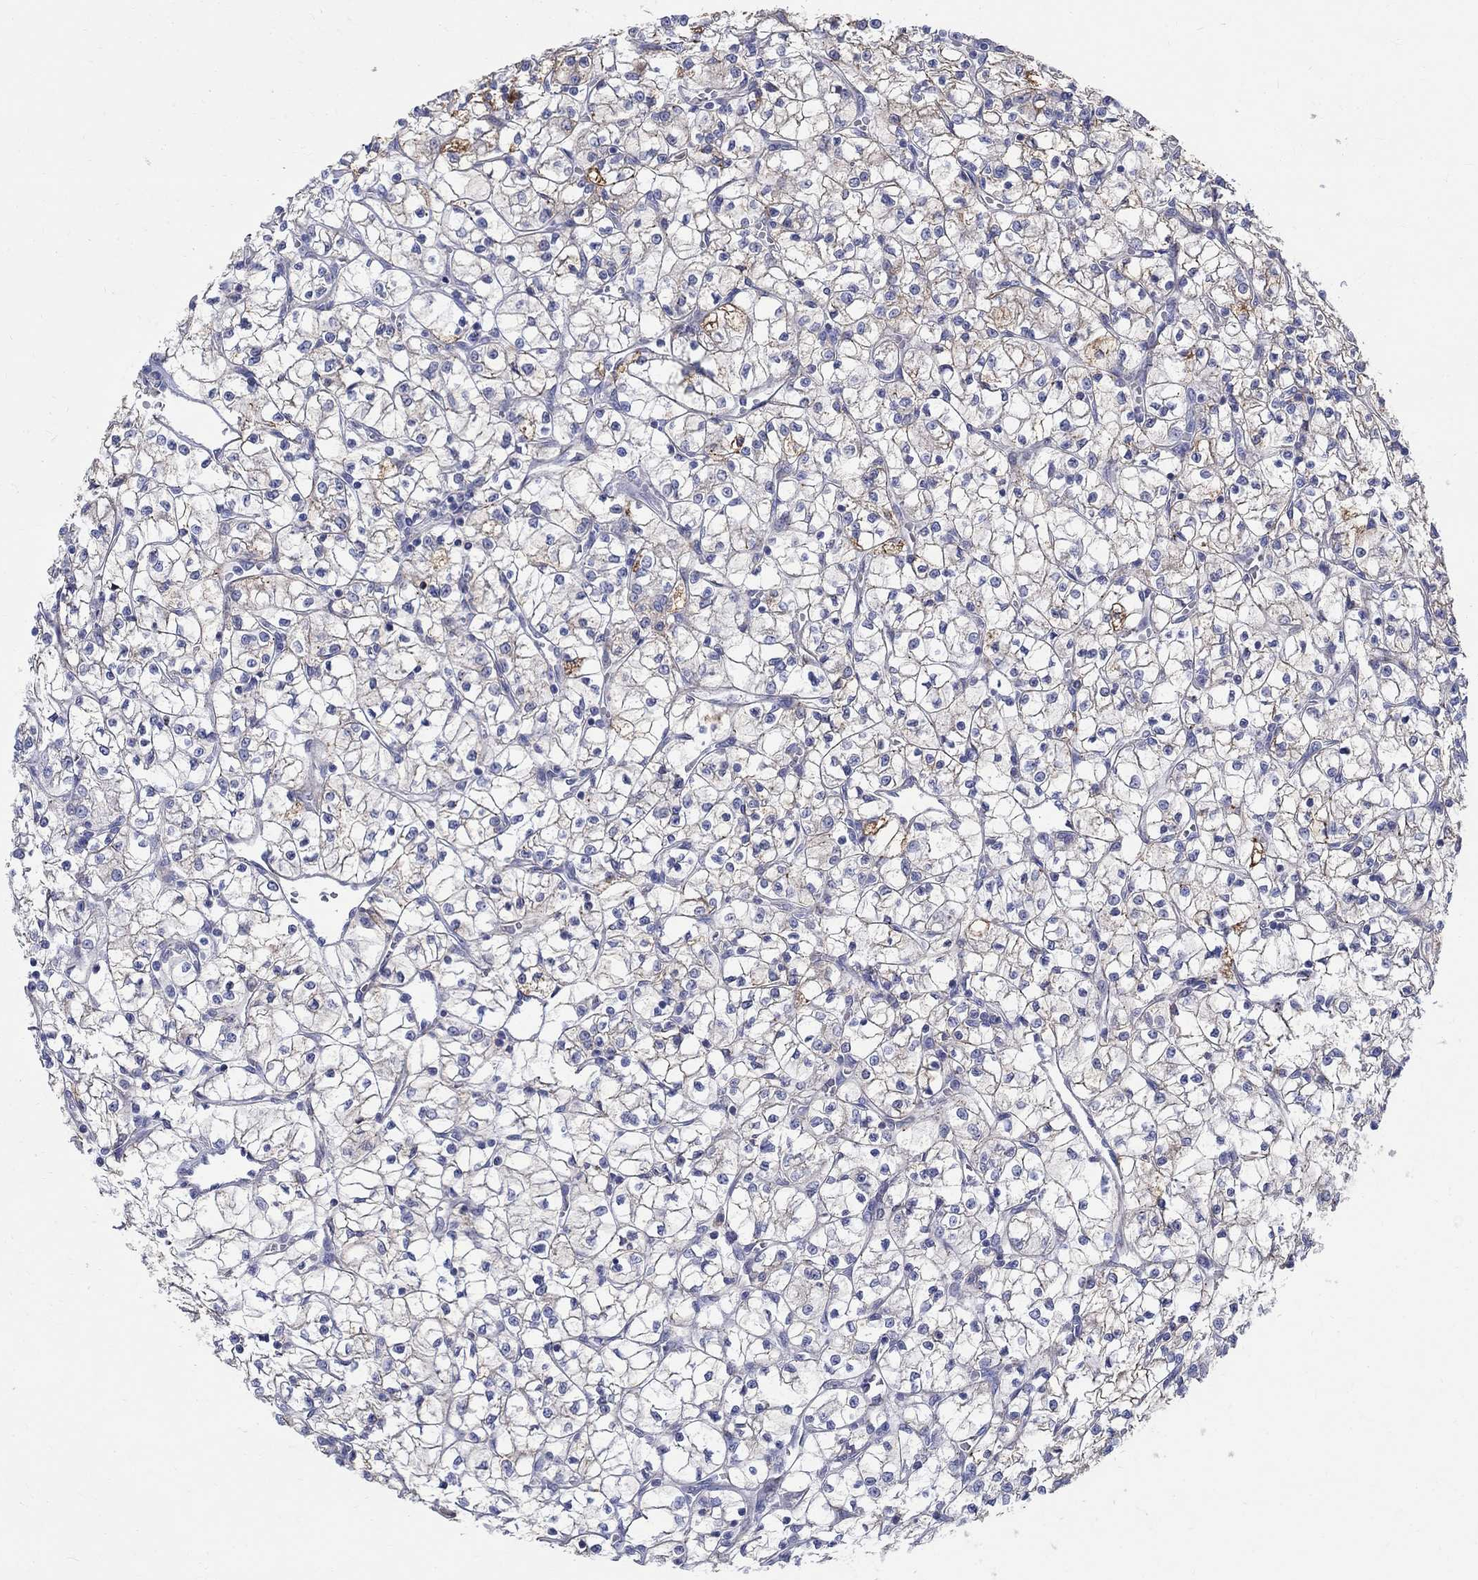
{"staining": {"intensity": "weak", "quantity": "<25%", "location": "cytoplasmic/membranous"}, "tissue": "renal cancer", "cell_type": "Tumor cells", "image_type": "cancer", "snomed": [{"axis": "morphology", "description": "Adenocarcinoma, NOS"}, {"axis": "topography", "description": "Kidney"}], "caption": "Image shows no protein staining in tumor cells of renal cancer (adenocarcinoma) tissue. The staining was performed using DAB to visualize the protein expression in brown, while the nuclei were stained in blue with hematoxylin (Magnification: 20x).", "gene": "SOX2", "patient": {"sex": "female", "age": 64}}